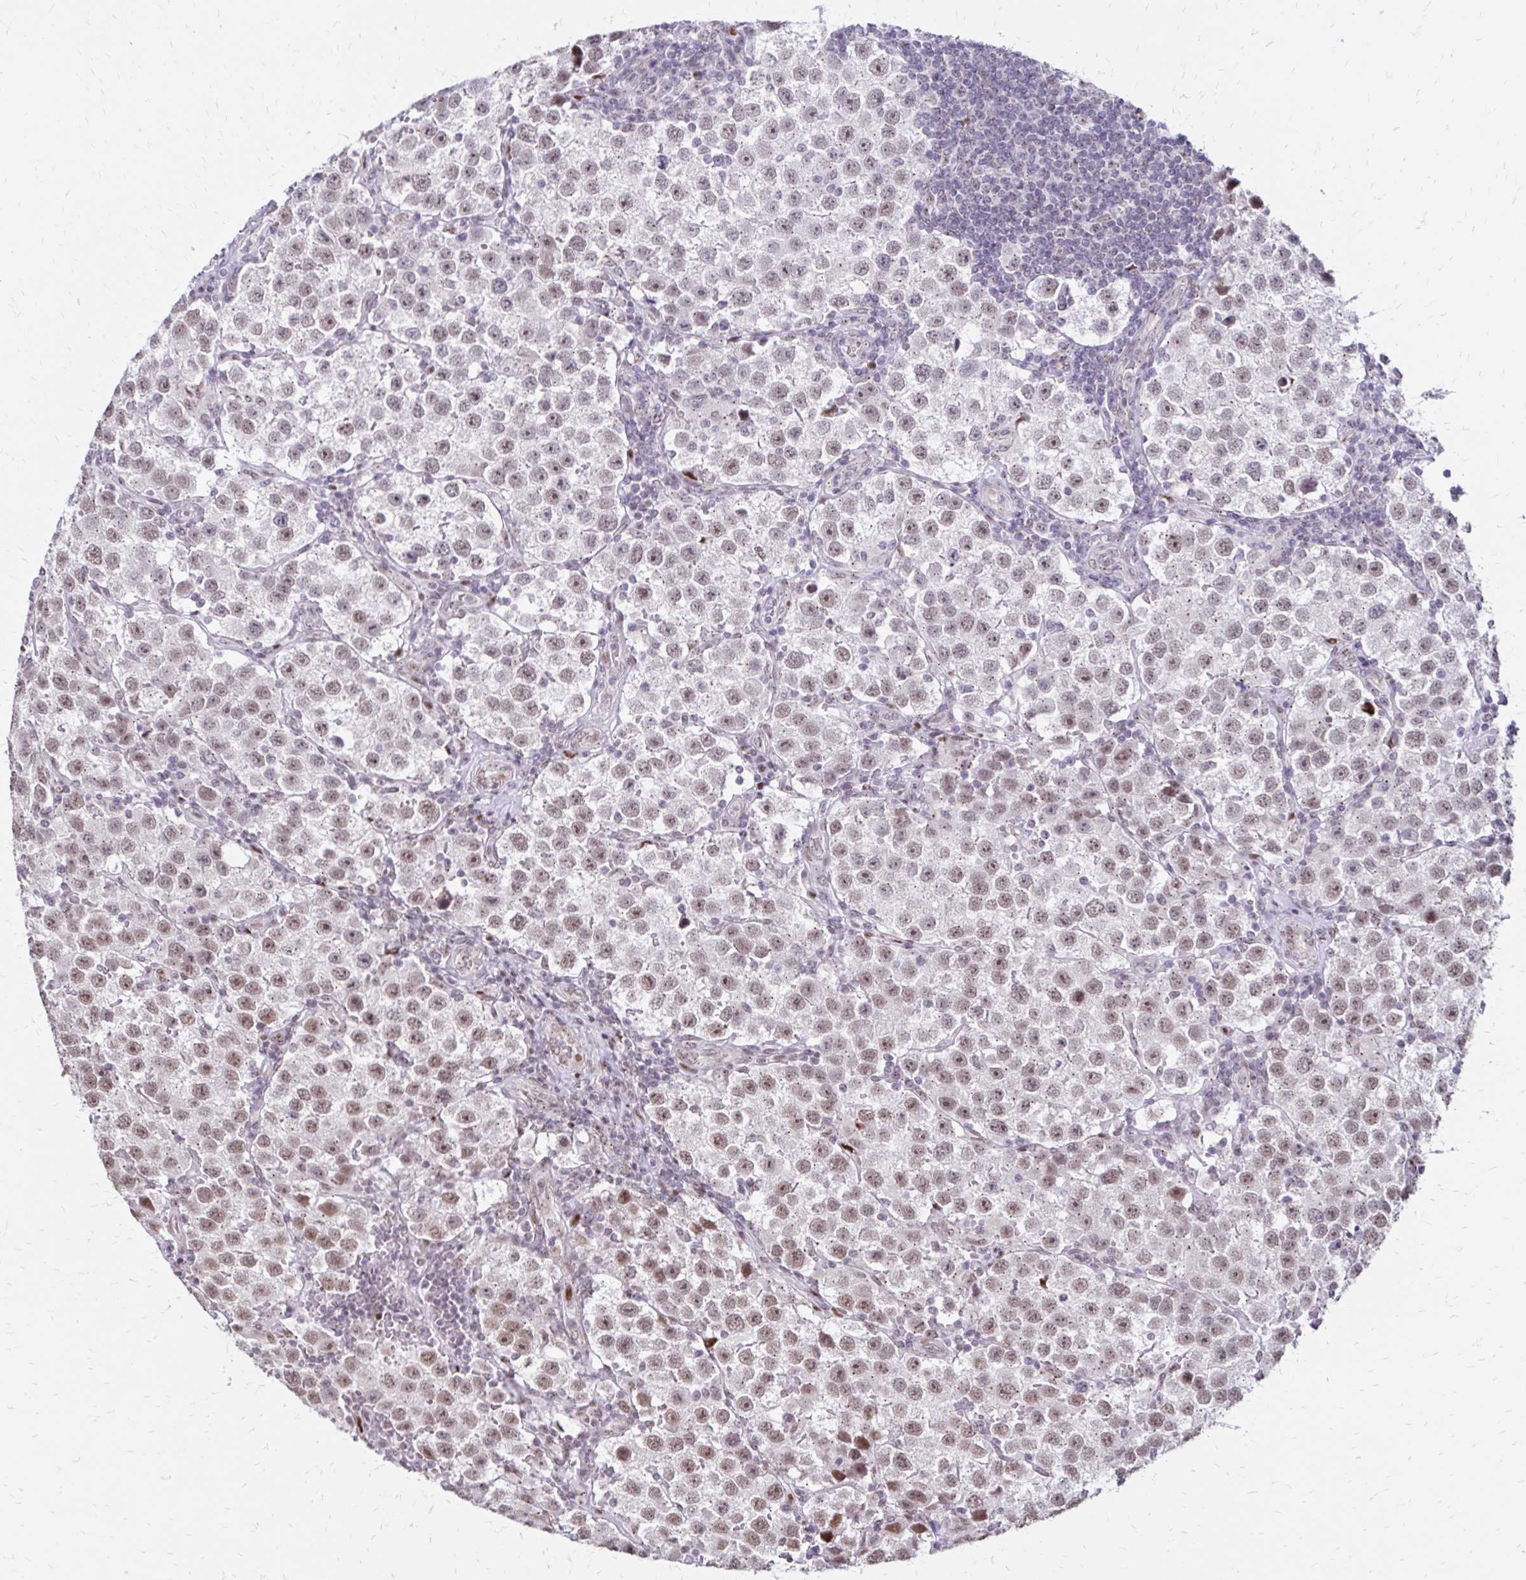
{"staining": {"intensity": "weak", "quantity": ">75%", "location": "nuclear"}, "tissue": "testis cancer", "cell_type": "Tumor cells", "image_type": "cancer", "snomed": [{"axis": "morphology", "description": "Seminoma, NOS"}, {"axis": "topography", "description": "Testis"}], "caption": "Testis cancer (seminoma) stained for a protein demonstrates weak nuclear positivity in tumor cells. (IHC, brightfield microscopy, high magnification).", "gene": "TOB1", "patient": {"sex": "male", "age": 37}}